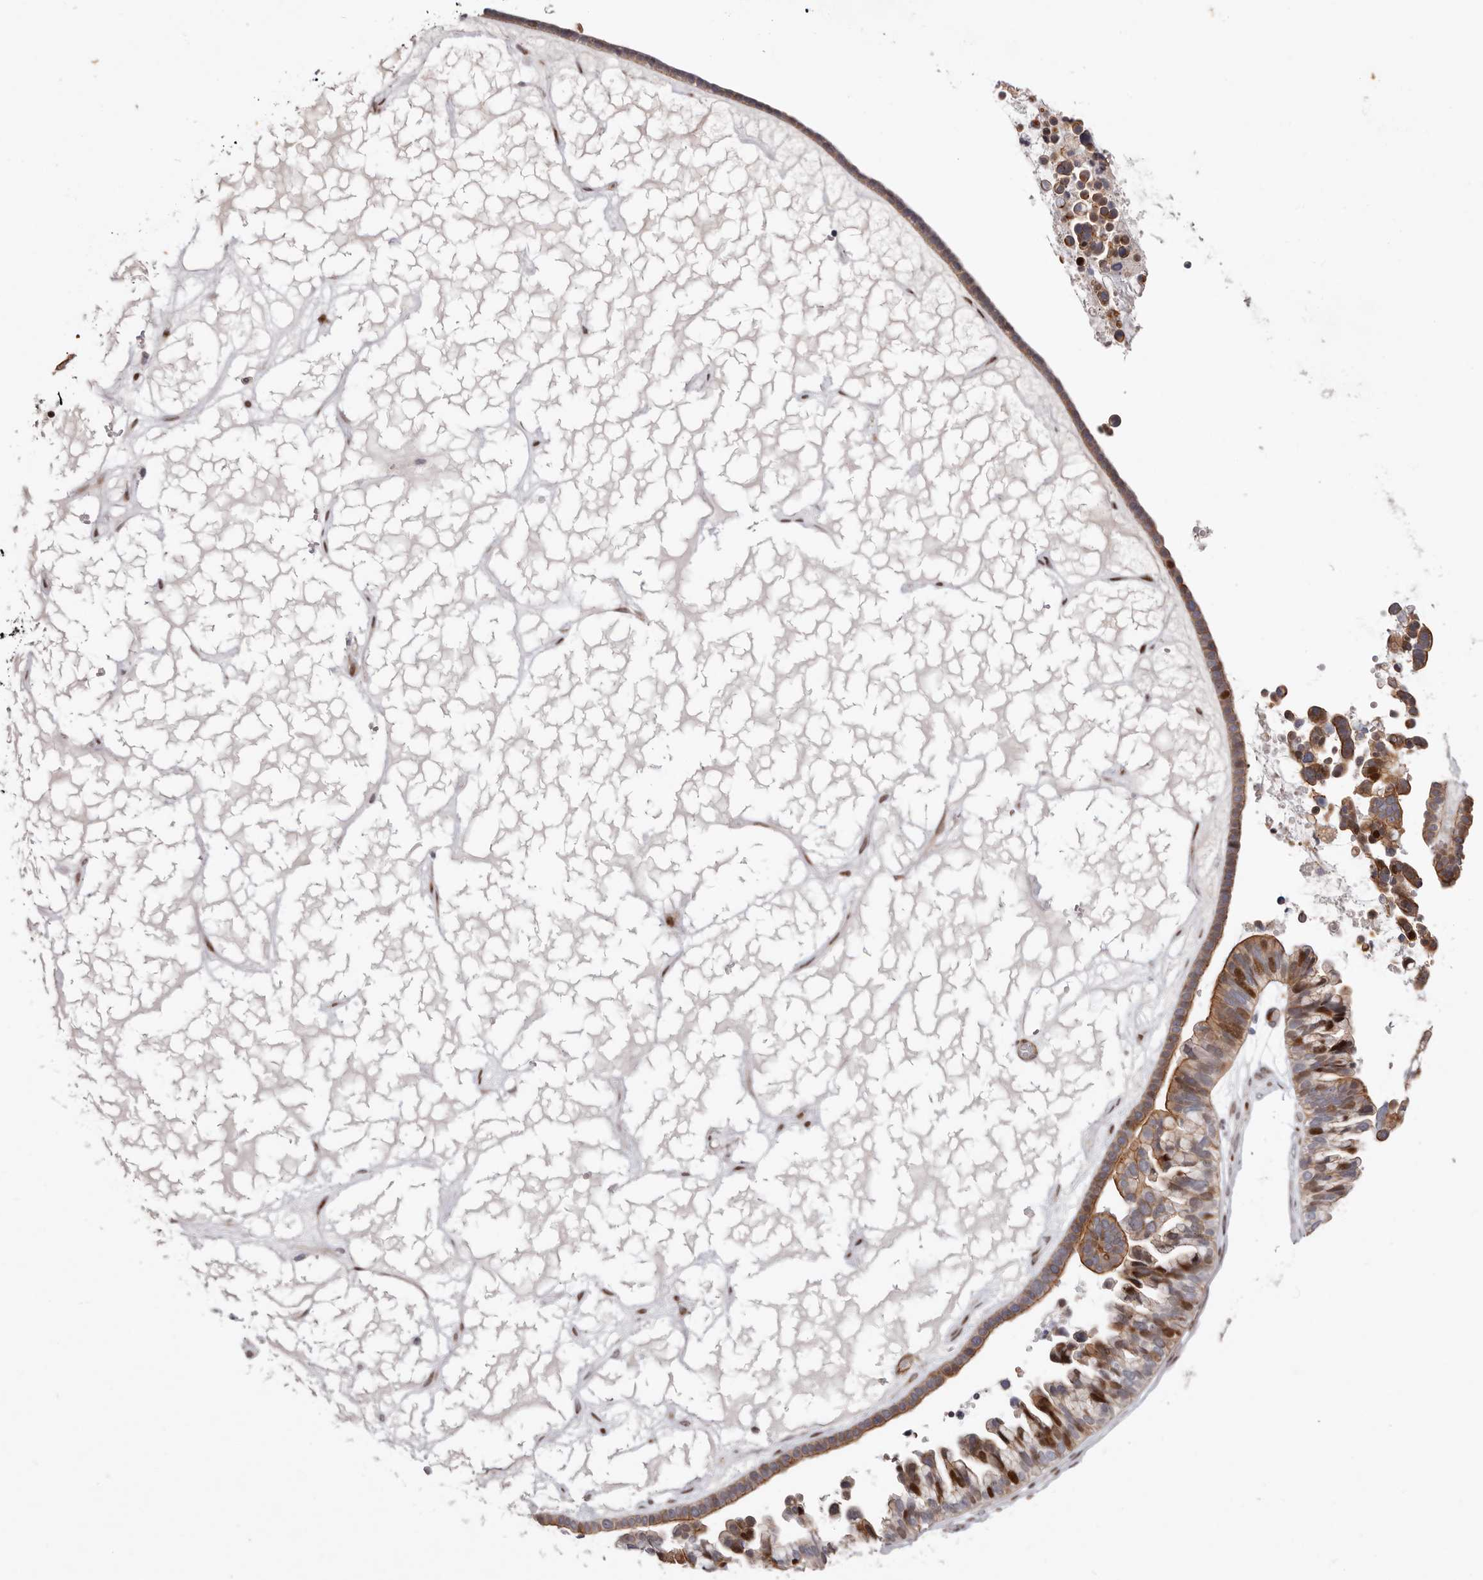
{"staining": {"intensity": "strong", "quantity": "<25%", "location": "cytoplasmic/membranous,nuclear"}, "tissue": "ovarian cancer", "cell_type": "Tumor cells", "image_type": "cancer", "snomed": [{"axis": "morphology", "description": "Cystadenocarcinoma, serous, NOS"}, {"axis": "topography", "description": "Ovary"}], "caption": "Protein expression analysis of human ovarian serous cystadenocarcinoma reveals strong cytoplasmic/membranous and nuclear positivity in about <25% of tumor cells.", "gene": "EPHX3", "patient": {"sex": "female", "age": 56}}